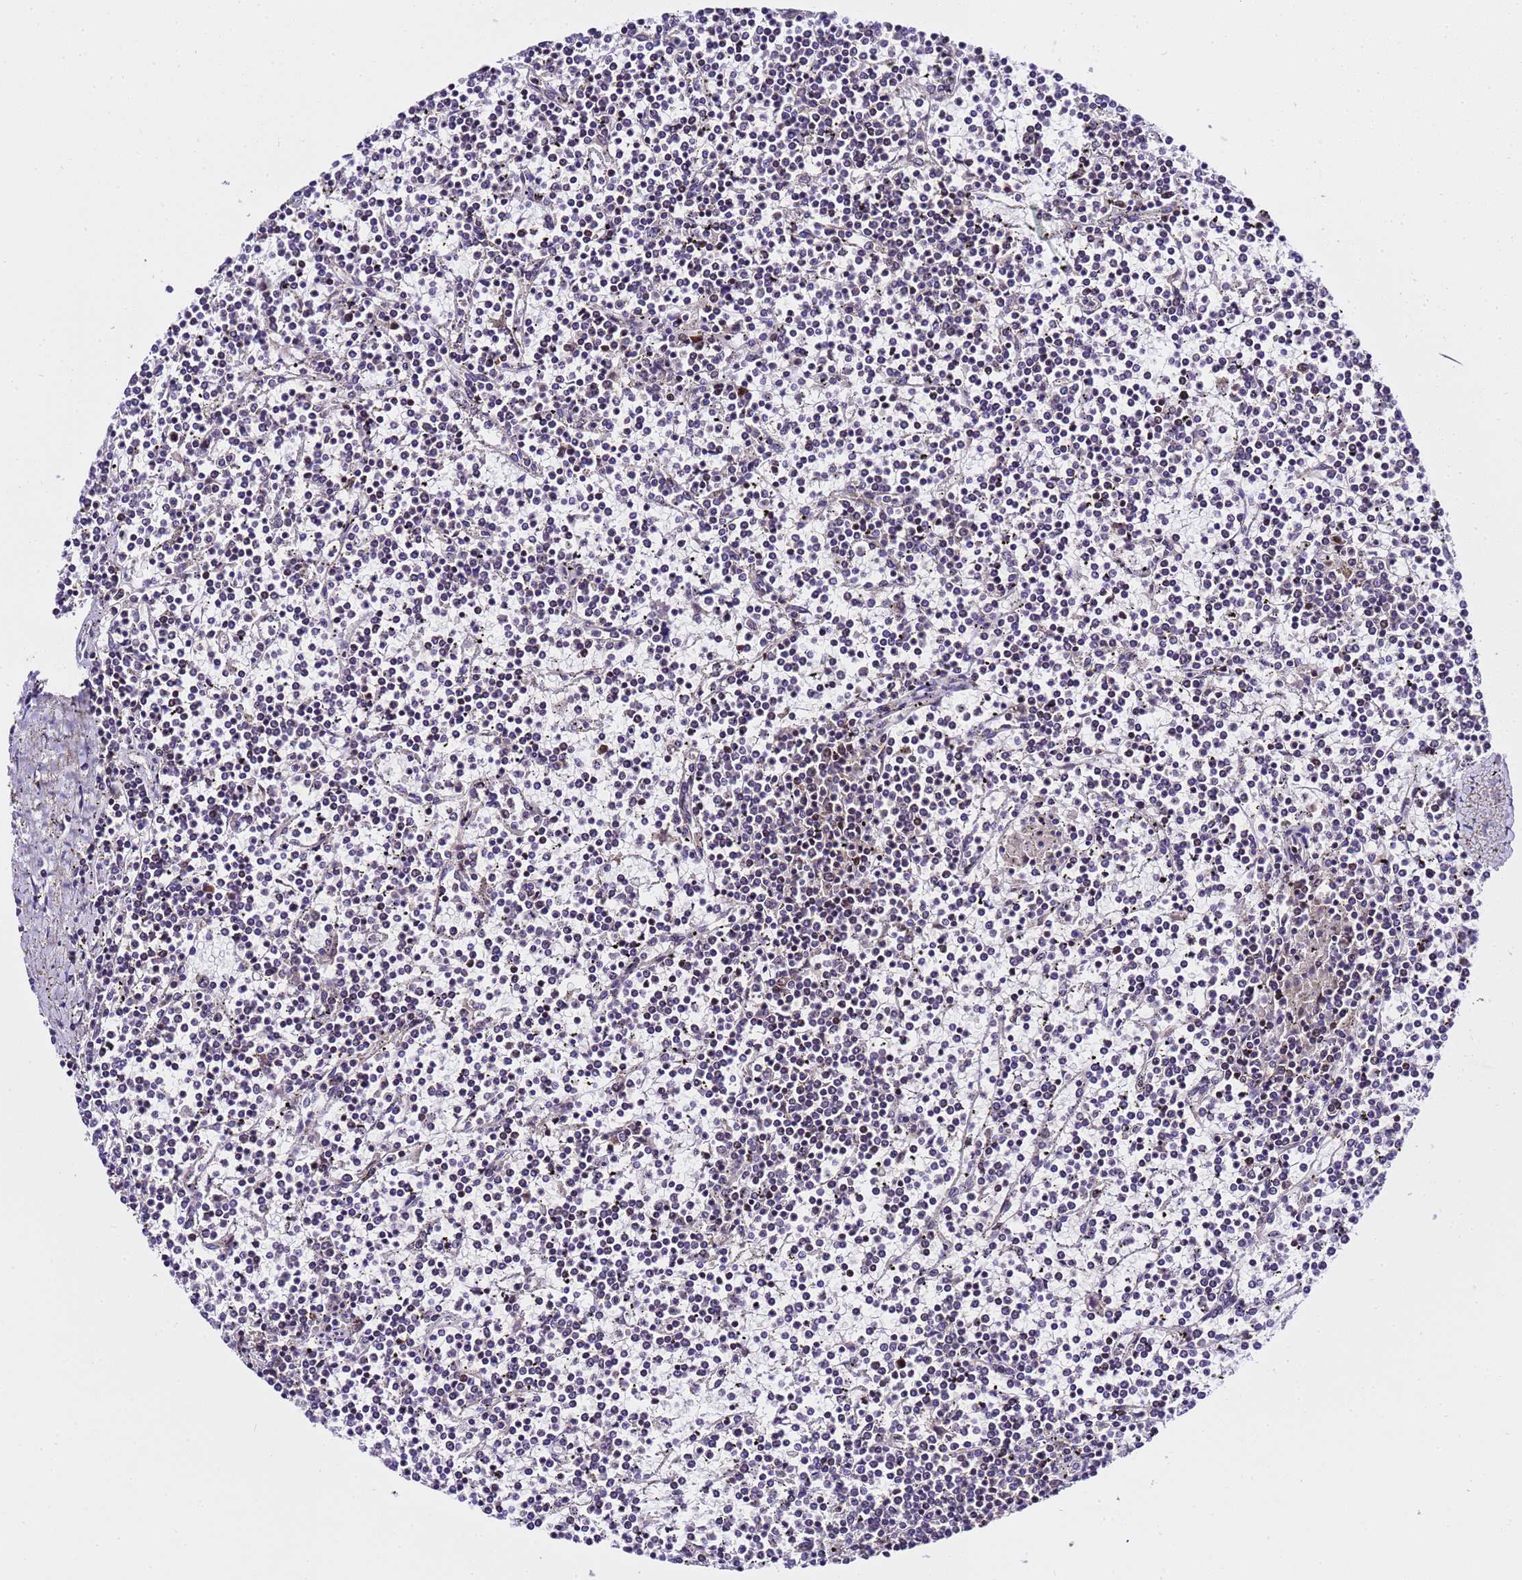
{"staining": {"intensity": "negative", "quantity": "none", "location": "none"}, "tissue": "lymphoma", "cell_type": "Tumor cells", "image_type": "cancer", "snomed": [{"axis": "morphology", "description": "Malignant lymphoma, non-Hodgkin's type, Low grade"}, {"axis": "topography", "description": "Spleen"}], "caption": "A histopathology image of human malignant lymphoma, non-Hodgkin's type (low-grade) is negative for staining in tumor cells. (Stains: DAB (3,3'-diaminobenzidine) immunohistochemistry (IHC) with hematoxylin counter stain, Microscopy: brightfield microscopy at high magnification).", "gene": "SLX4IP", "patient": {"sex": "female", "age": 19}}